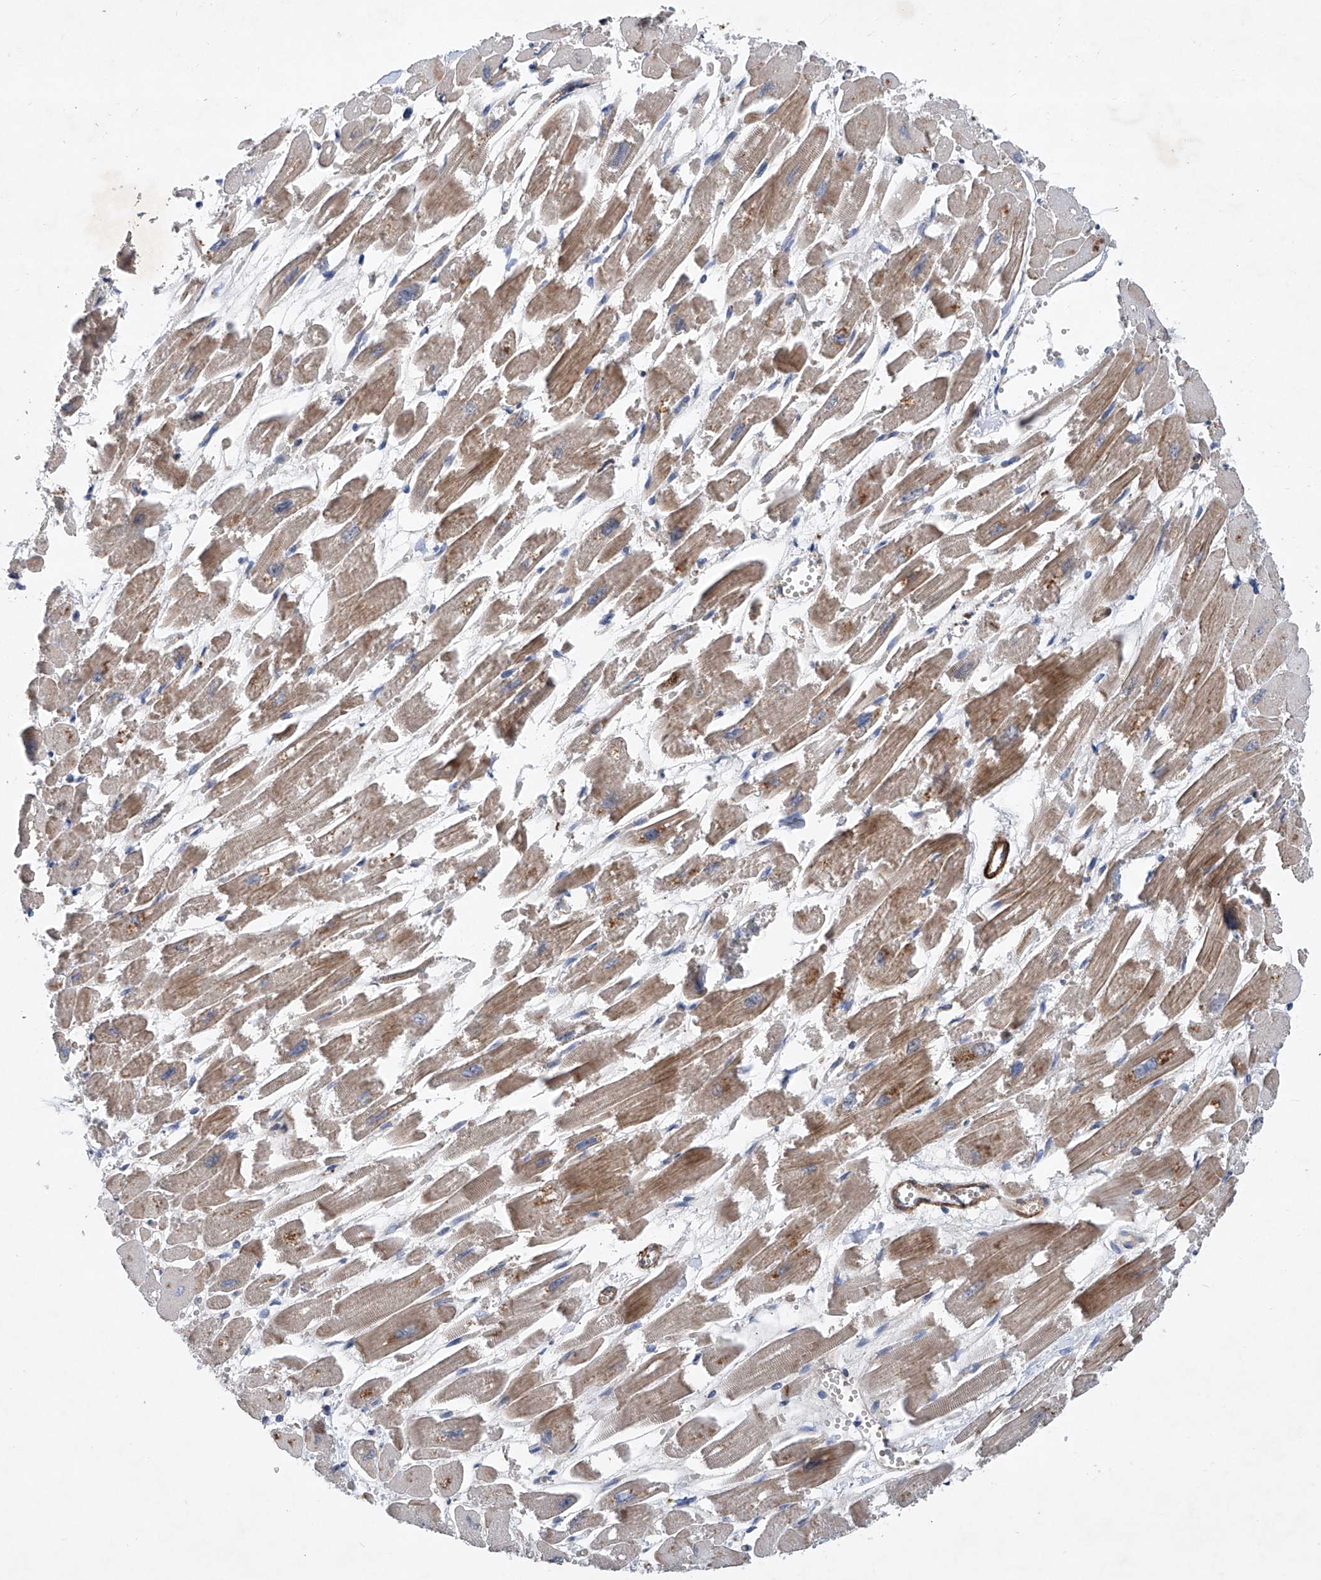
{"staining": {"intensity": "moderate", "quantity": "25%-75%", "location": "cytoplasmic/membranous"}, "tissue": "heart muscle", "cell_type": "Cardiomyocytes", "image_type": "normal", "snomed": [{"axis": "morphology", "description": "Normal tissue, NOS"}, {"axis": "topography", "description": "Heart"}], "caption": "Brown immunohistochemical staining in unremarkable human heart muscle reveals moderate cytoplasmic/membranous staining in about 25%-75% of cardiomyocytes. (brown staining indicates protein expression, while blue staining denotes nuclei).", "gene": "NT5C3A", "patient": {"sex": "male", "age": 54}}